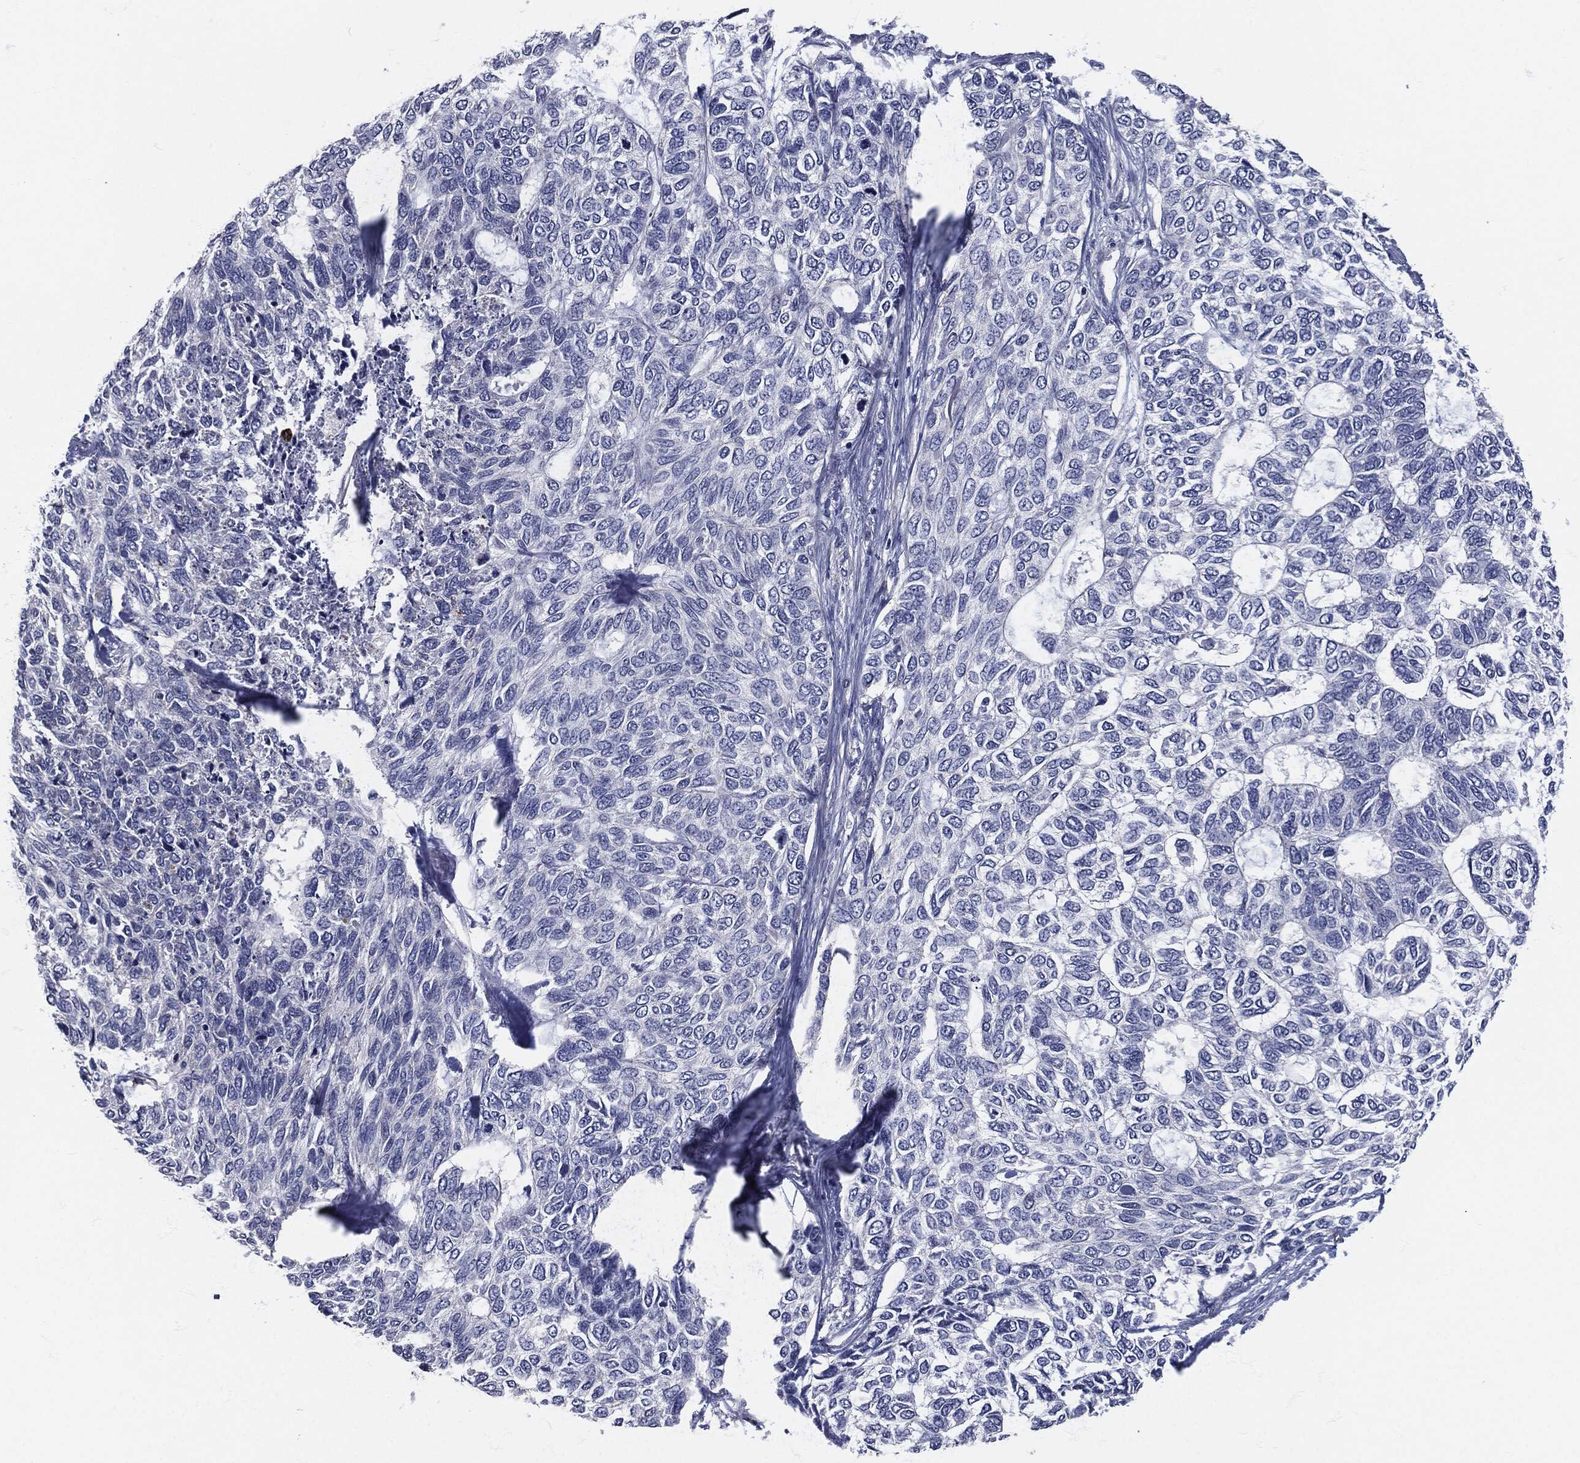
{"staining": {"intensity": "negative", "quantity": "none", "location": "none"}, "tissue": "skin cancer", "cell_type": "Tumor cells", "image_type": "cancer", "snomed": [{"axis": "morphology", "description": "Basal cell carcinoma"}, {"axis": "topography", "description": "Skin"}], "caption": "IHC micrograph of neoplastic tissue: human skin cancer (basal cell carcinoma) stained with DAB (3,3'-diaminobenzidine) shows no significant protein positivity in tumor cells.", "gene": "MPO", "patient": {"sex": "female", "age": 65}}